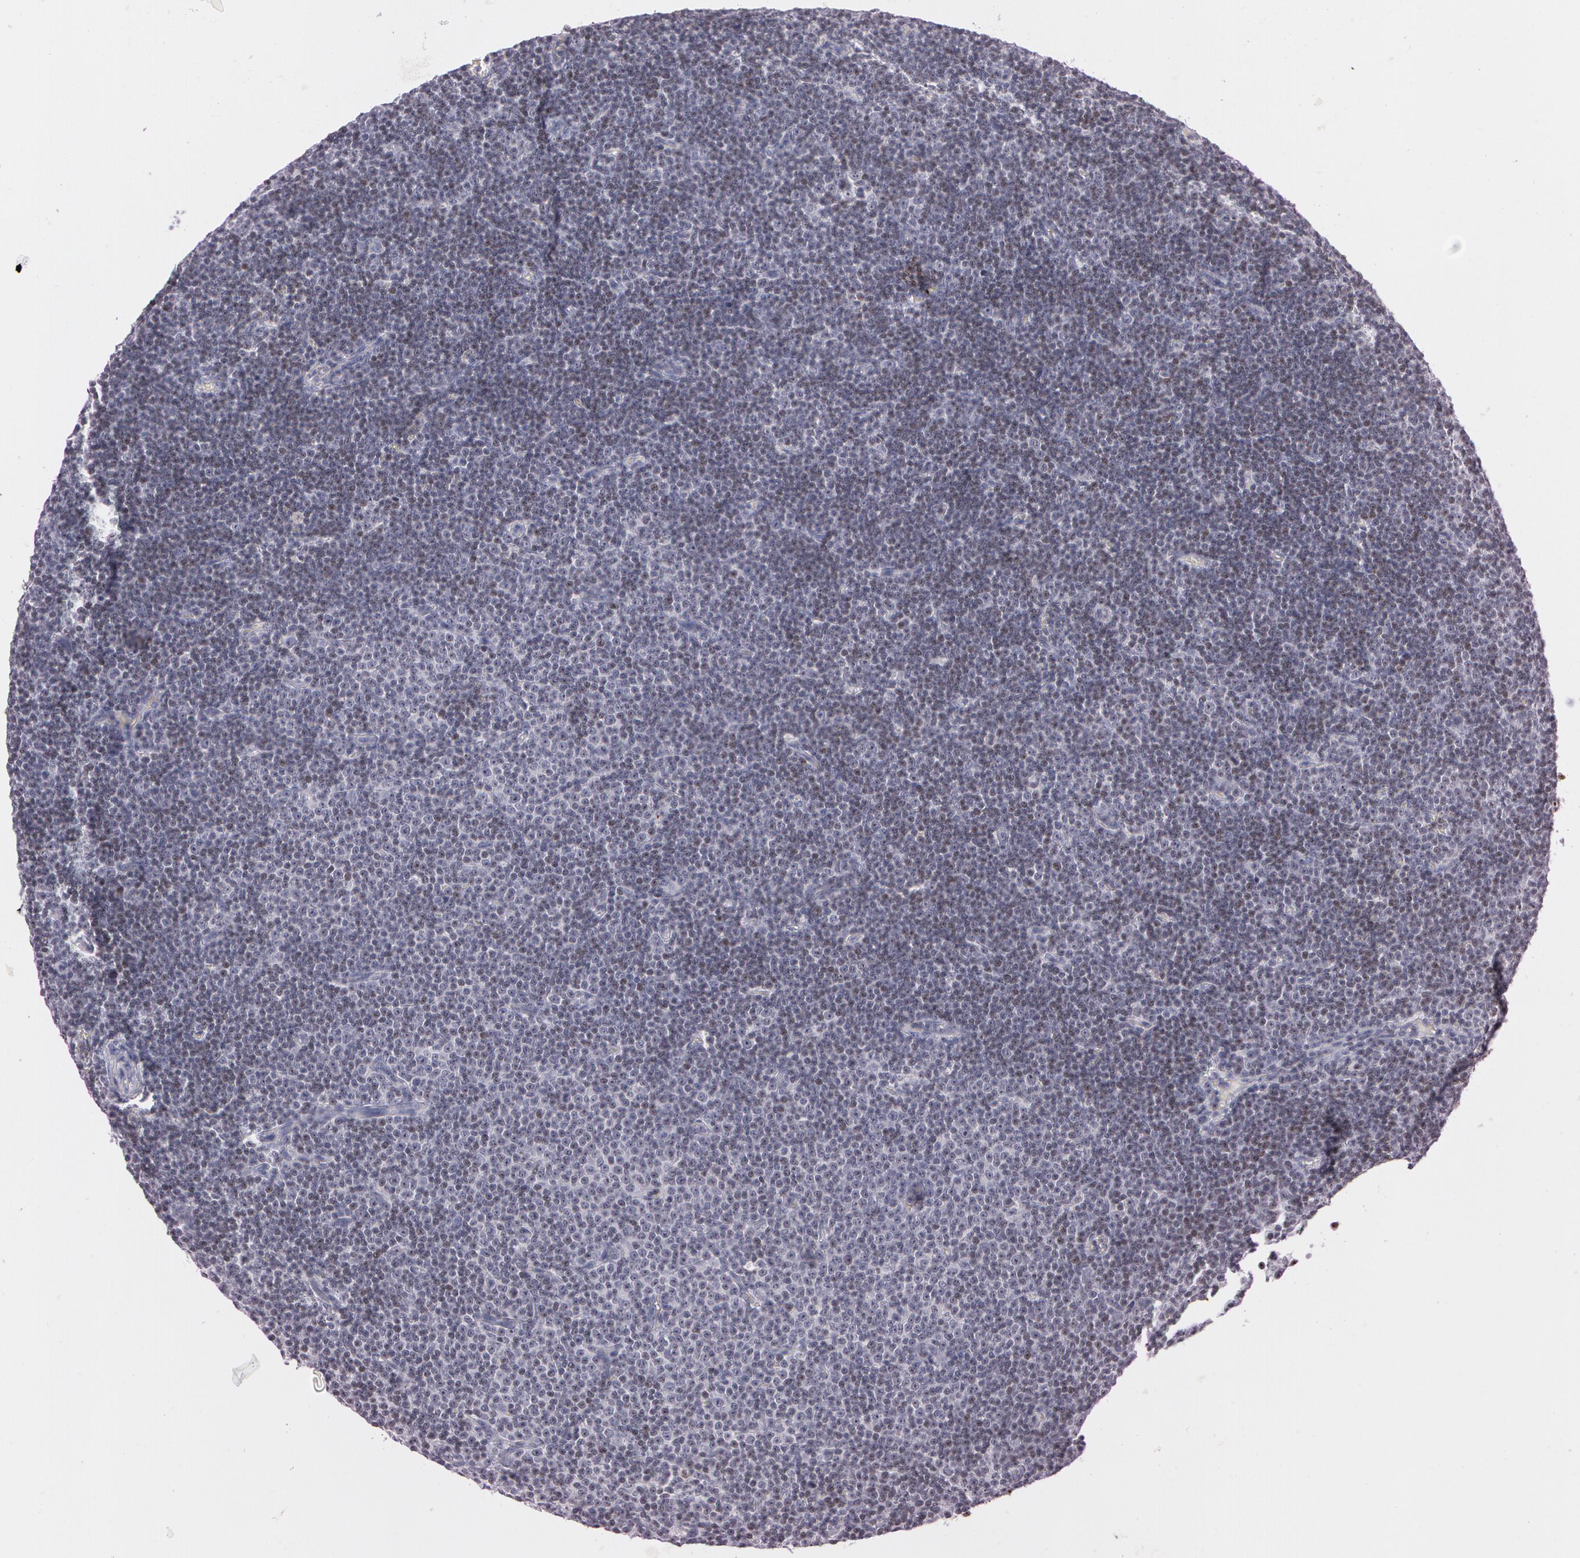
{"staining": {"intensity": "negative", "quantity": "none", "location": "none"}, "tissue": "lymphoma", "cell_type": "Tumor cells", "image_type": "cancer", "snomed": [{"axis": "morphology", "description": "Malignant lymphoma, non-Hodgkin's type, Low grade"}, {"axis": "topography", "description": "Lymph node"}], "caption": "Low-grade malignant lymphoma, non-Hodgkin's type was stained to show a protein in brown. There is no significant positivity in tumor cells. (DAB immunohistochemistry (IHC) visualized using brightfield microscopy, high magnification).", "gene": "FBL", "patient": {"sex": "male", "age": 57}}